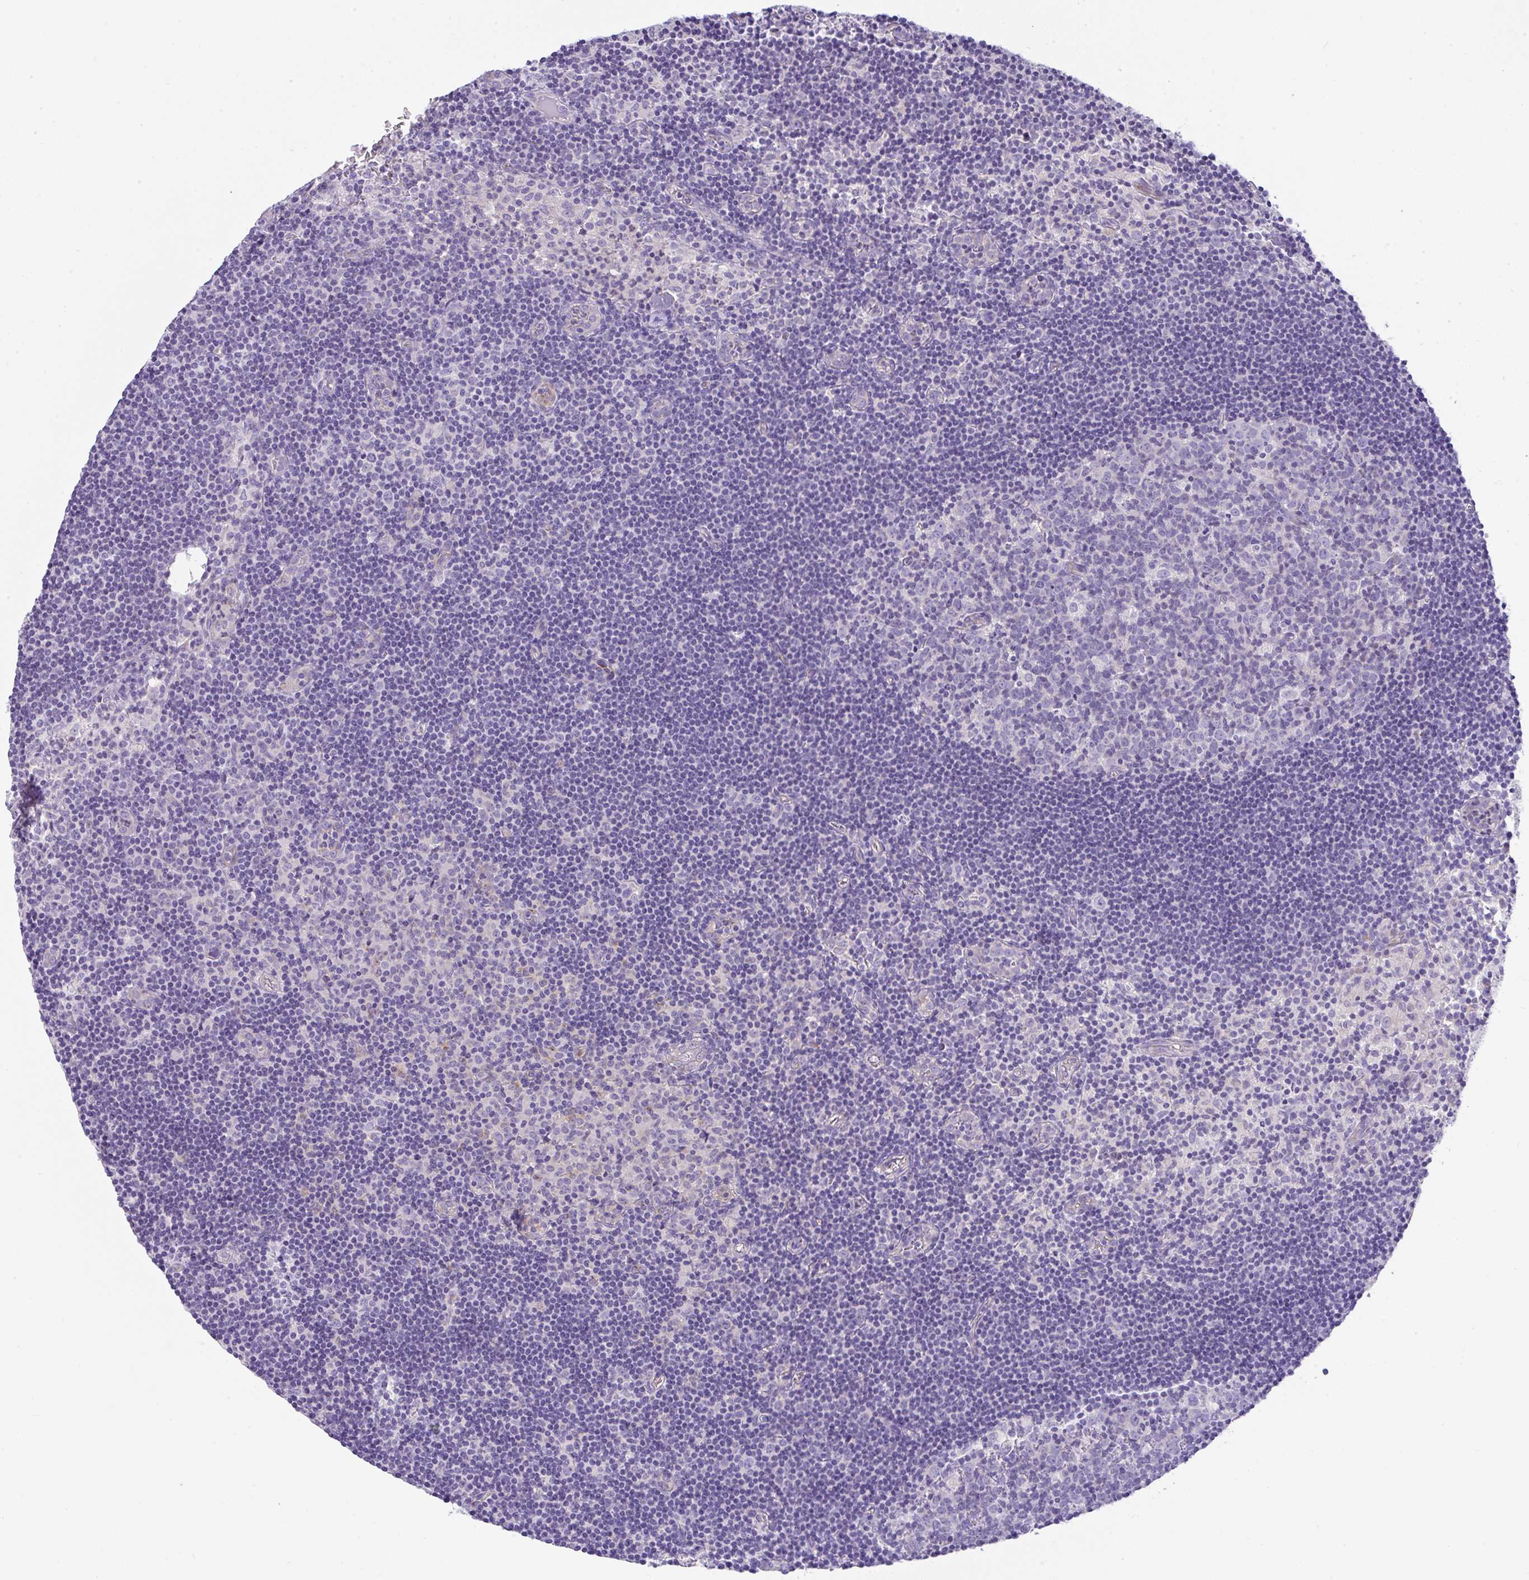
{"staining": {"intensity": "negative", "quantity": "none", "location": "none"}, "tissue": "lymph node", "cell_type": "Germinal center cells", "image_type": "normal", "snomed": [{"axis": "morphology", "description": "Normal tissue, NOS"}, {"axis": "topography", "description": "Lymph node"}], "caption": "IHC histopathology image of unremarkable lymph node stained for a protein (brown), which exhibits no staining in germinal center cells. Brightfield microscopy of immunohistochemistry stained with DAB (3,3'-diaminobenzidine) (brown) and hematoxylin (blue), captured at high magnification.", "gene": "FAM177A1", "patient": {"sex": "female", "age": 45}}